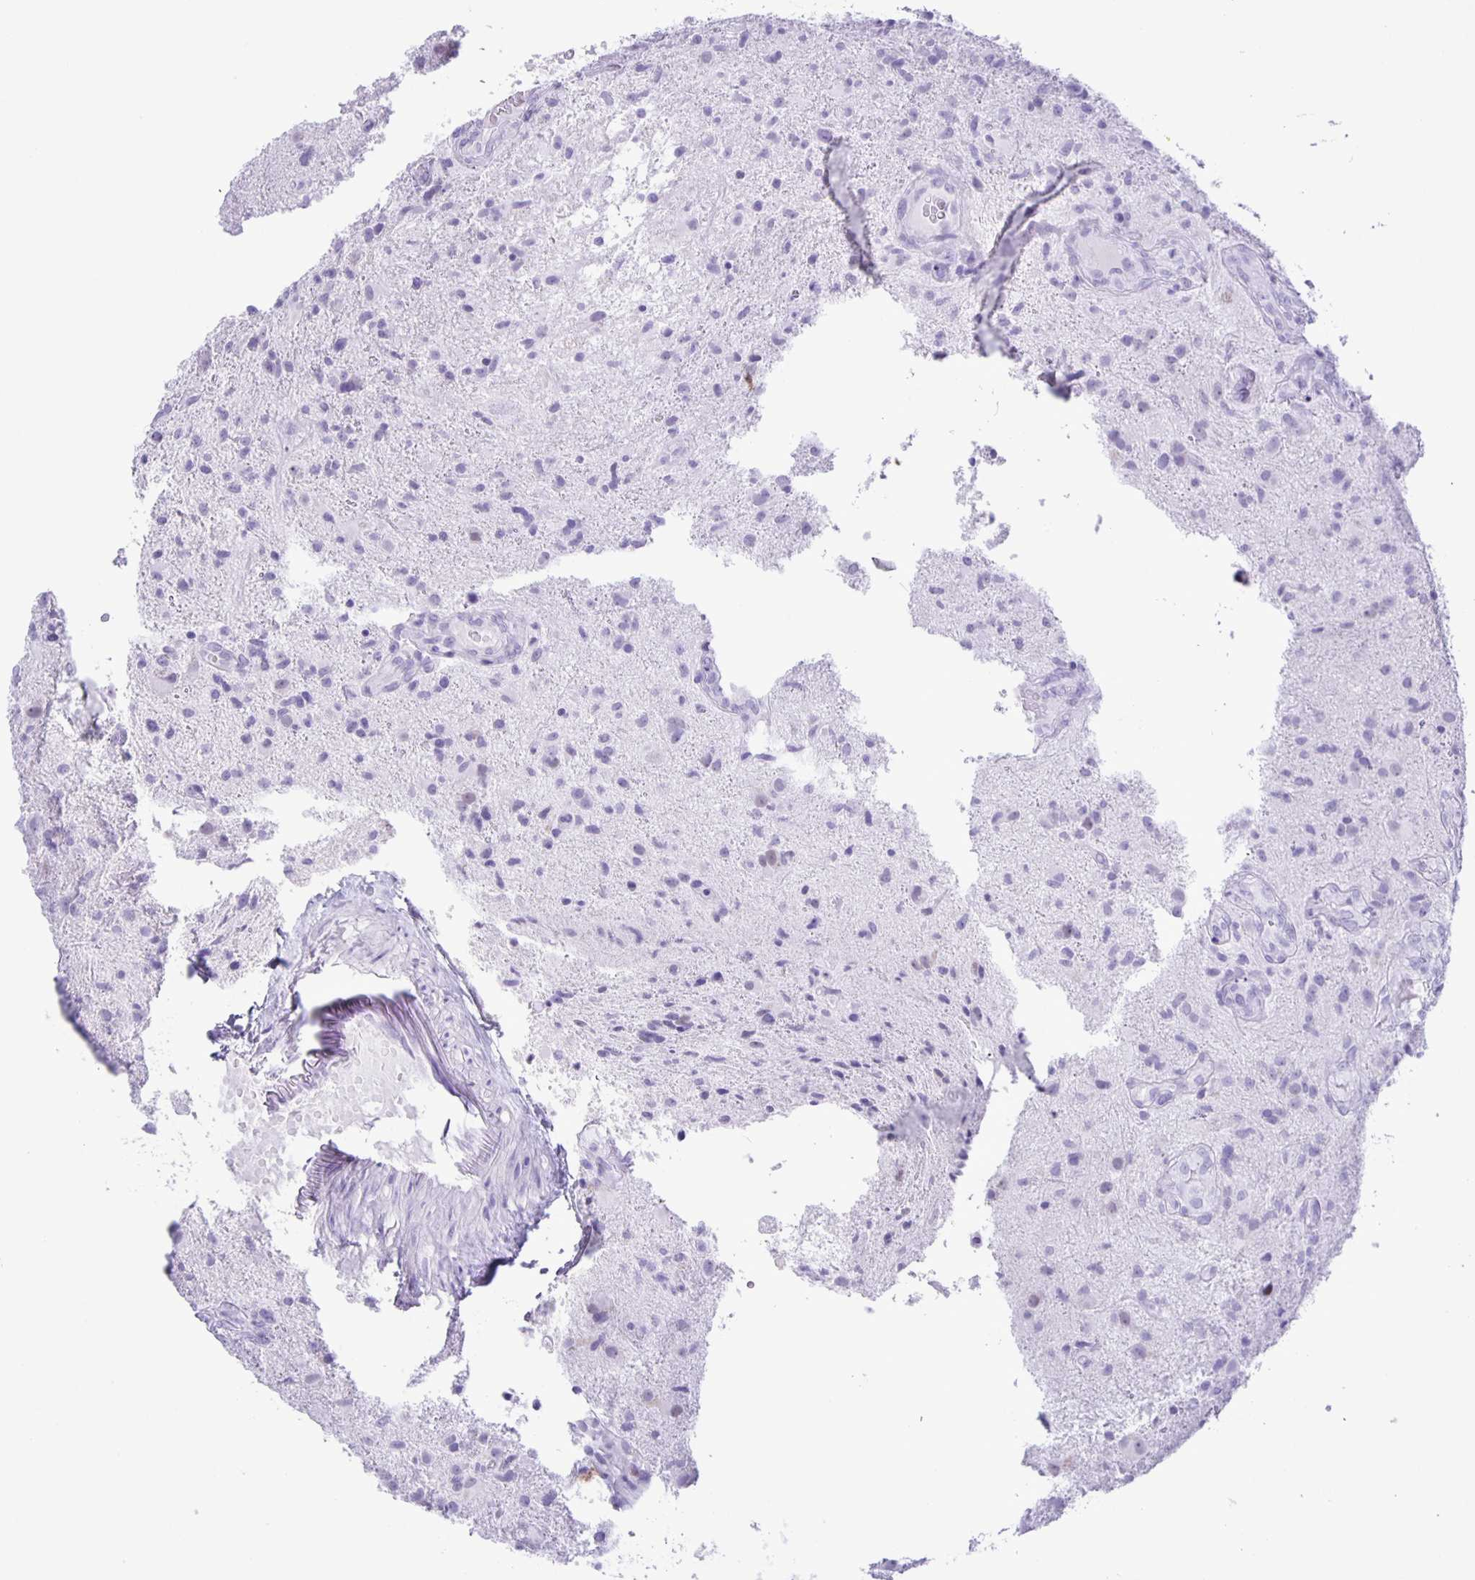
{"staining": {"intensity": "negative", "quantity": "none", "location": "none"}, "tissue": "glioma", "cell_type": "Tumor cells", "image_type": "cancer", "snomed": [{"axis": "morphology", "description": "Glioma, malignant, High grade"}, {"axis": "topography", "description": "Brain"}], "caption": "This is an immunohistochemistry micrograph of human high-grade glioma (malignant). There is no staining in tumor cells.", "gene": "EZHIP", "patient": {"sex": "male", "age": 55}}